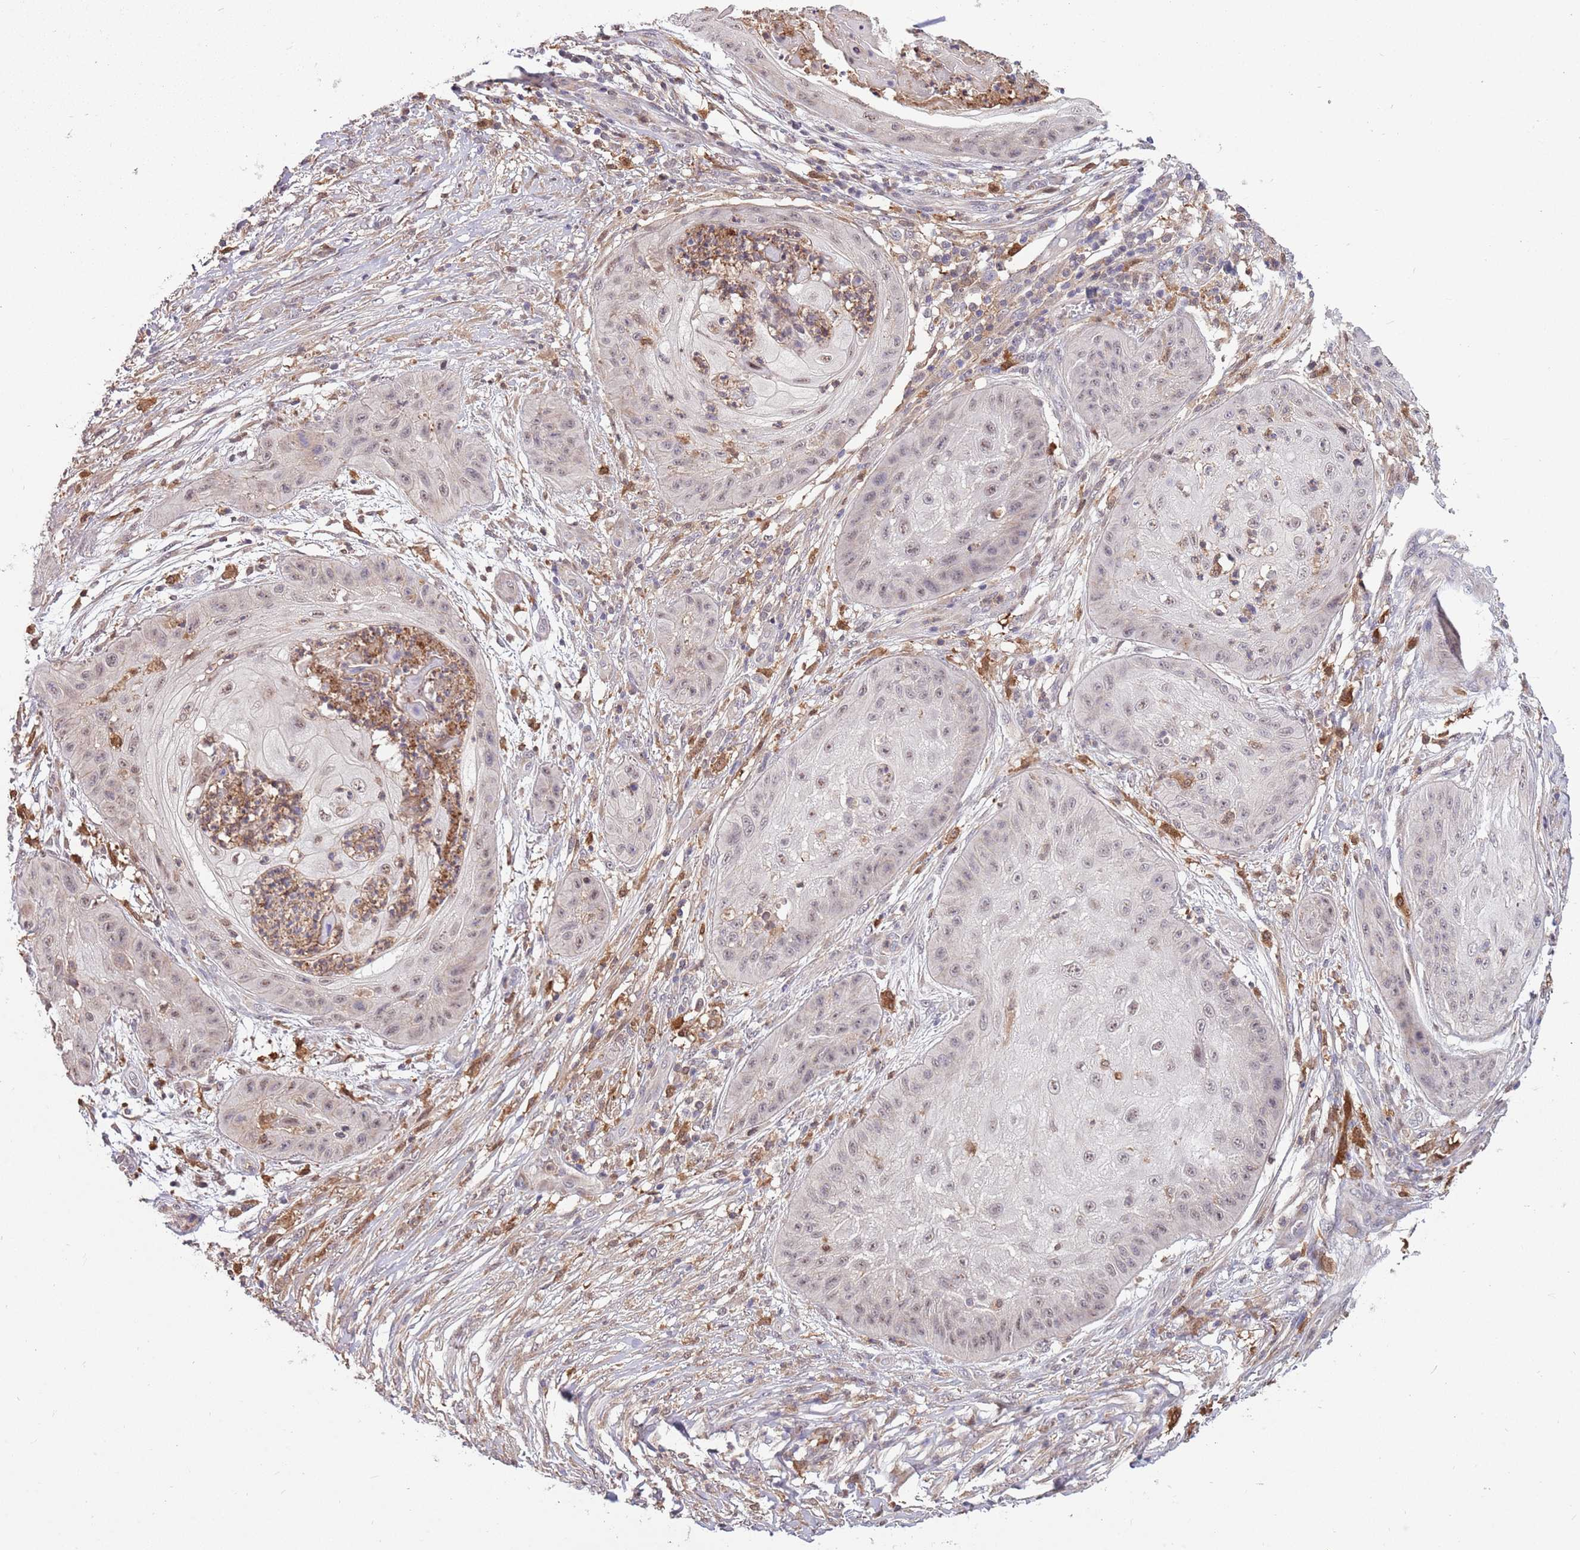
{"staining": {"intensity": "weak", "quantity": "25%-75%", "location": "nuclear"}, "tissue": "skin cancer", "cell_type": "Tumor cells", "image_type": "cancer", "snomed": [{"axis": "morphology", "description": "Squamous cell carcinoma, NOS"}, {"axis": "topography", "description": "Skin"}], "caption": "Immunohistochemistry (IHC) (DAB) staining of skin cancer (squamous cell carcinoma) demonstrates weak nuclear protein staining in approximately 25%-75% of tumor cells.", "gene": "CCNJL", "patient": {"sex": "male", "age": 70}}